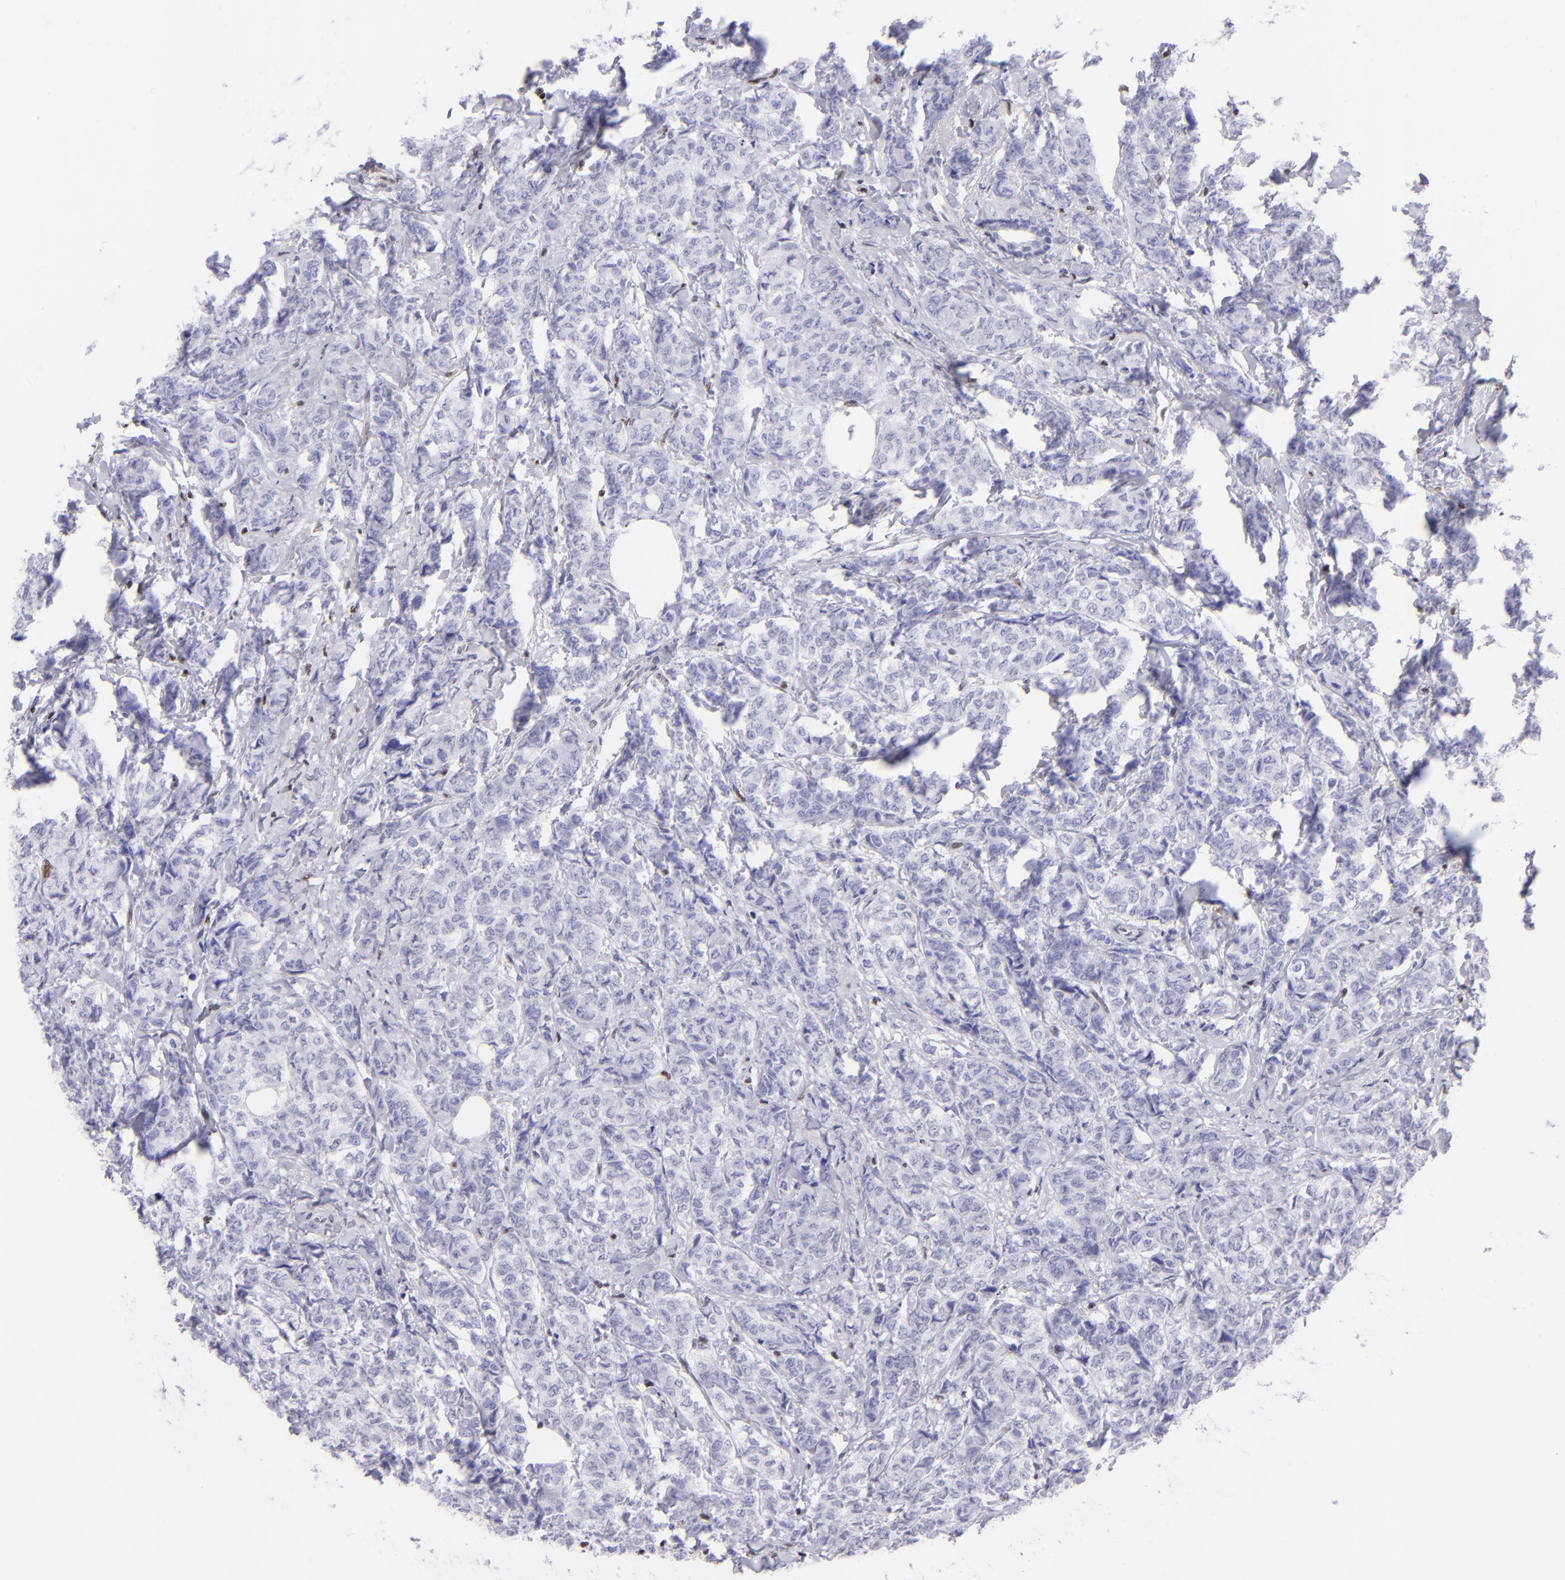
{"staining": {"intensity": "negative", "quantity": "none", "location": "none"}, "tissue": "breast cancer", "cell_type": "Tumor cells", "image_type": "cancer", "snomed": [{"axis": "morphology", "description": "Lobular carcinoma"}, {"axis": "topography", "description": "Breast"}], "caption": "DAB immunohistochemical staining of breast lobular carcinoma exhibits no significant positivity in tumor cells.", "gene": "ETS1", "patient": {"sex": "female", "age": 60}}